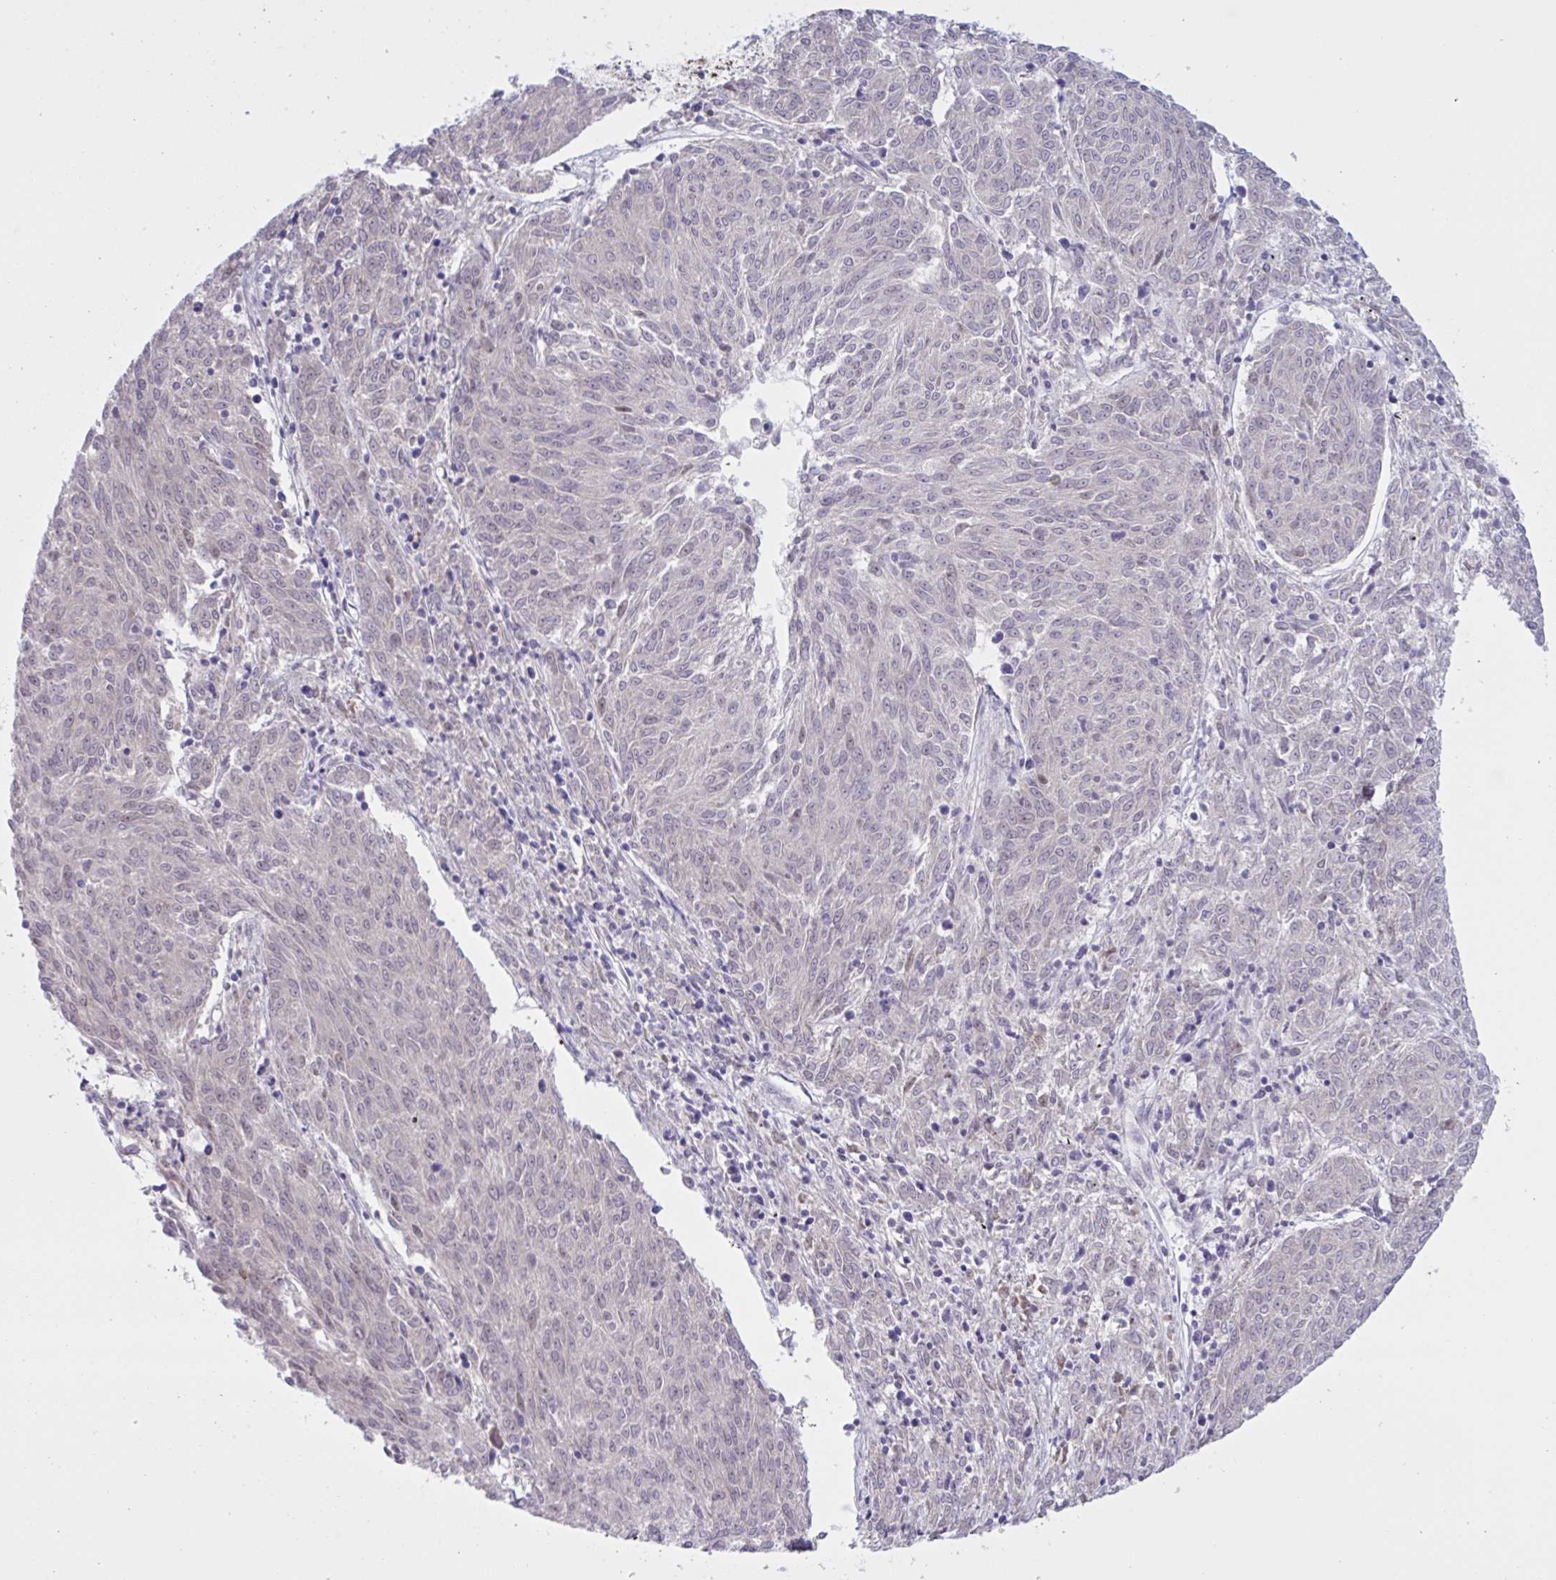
{"staining": {"intensity": "weak", "quantity": "25%-75%", "location": "nuclear"}, "tissue": "melanoma", "cell_type": "Tumor cells", "image_type": "cancer", "snomed": [{"axis": "morphology", "description": "Malignant melanoma, NOS"}, {"axis": "topography", "description": "Skin"}], "caption": "A low amount of weak nuclear positivity is identified in approximately 25%-75% of tumor cells in malignant melanoma tissue.", "gene": "PRMT6", "patient": {"sex": "female", "age": 72}}